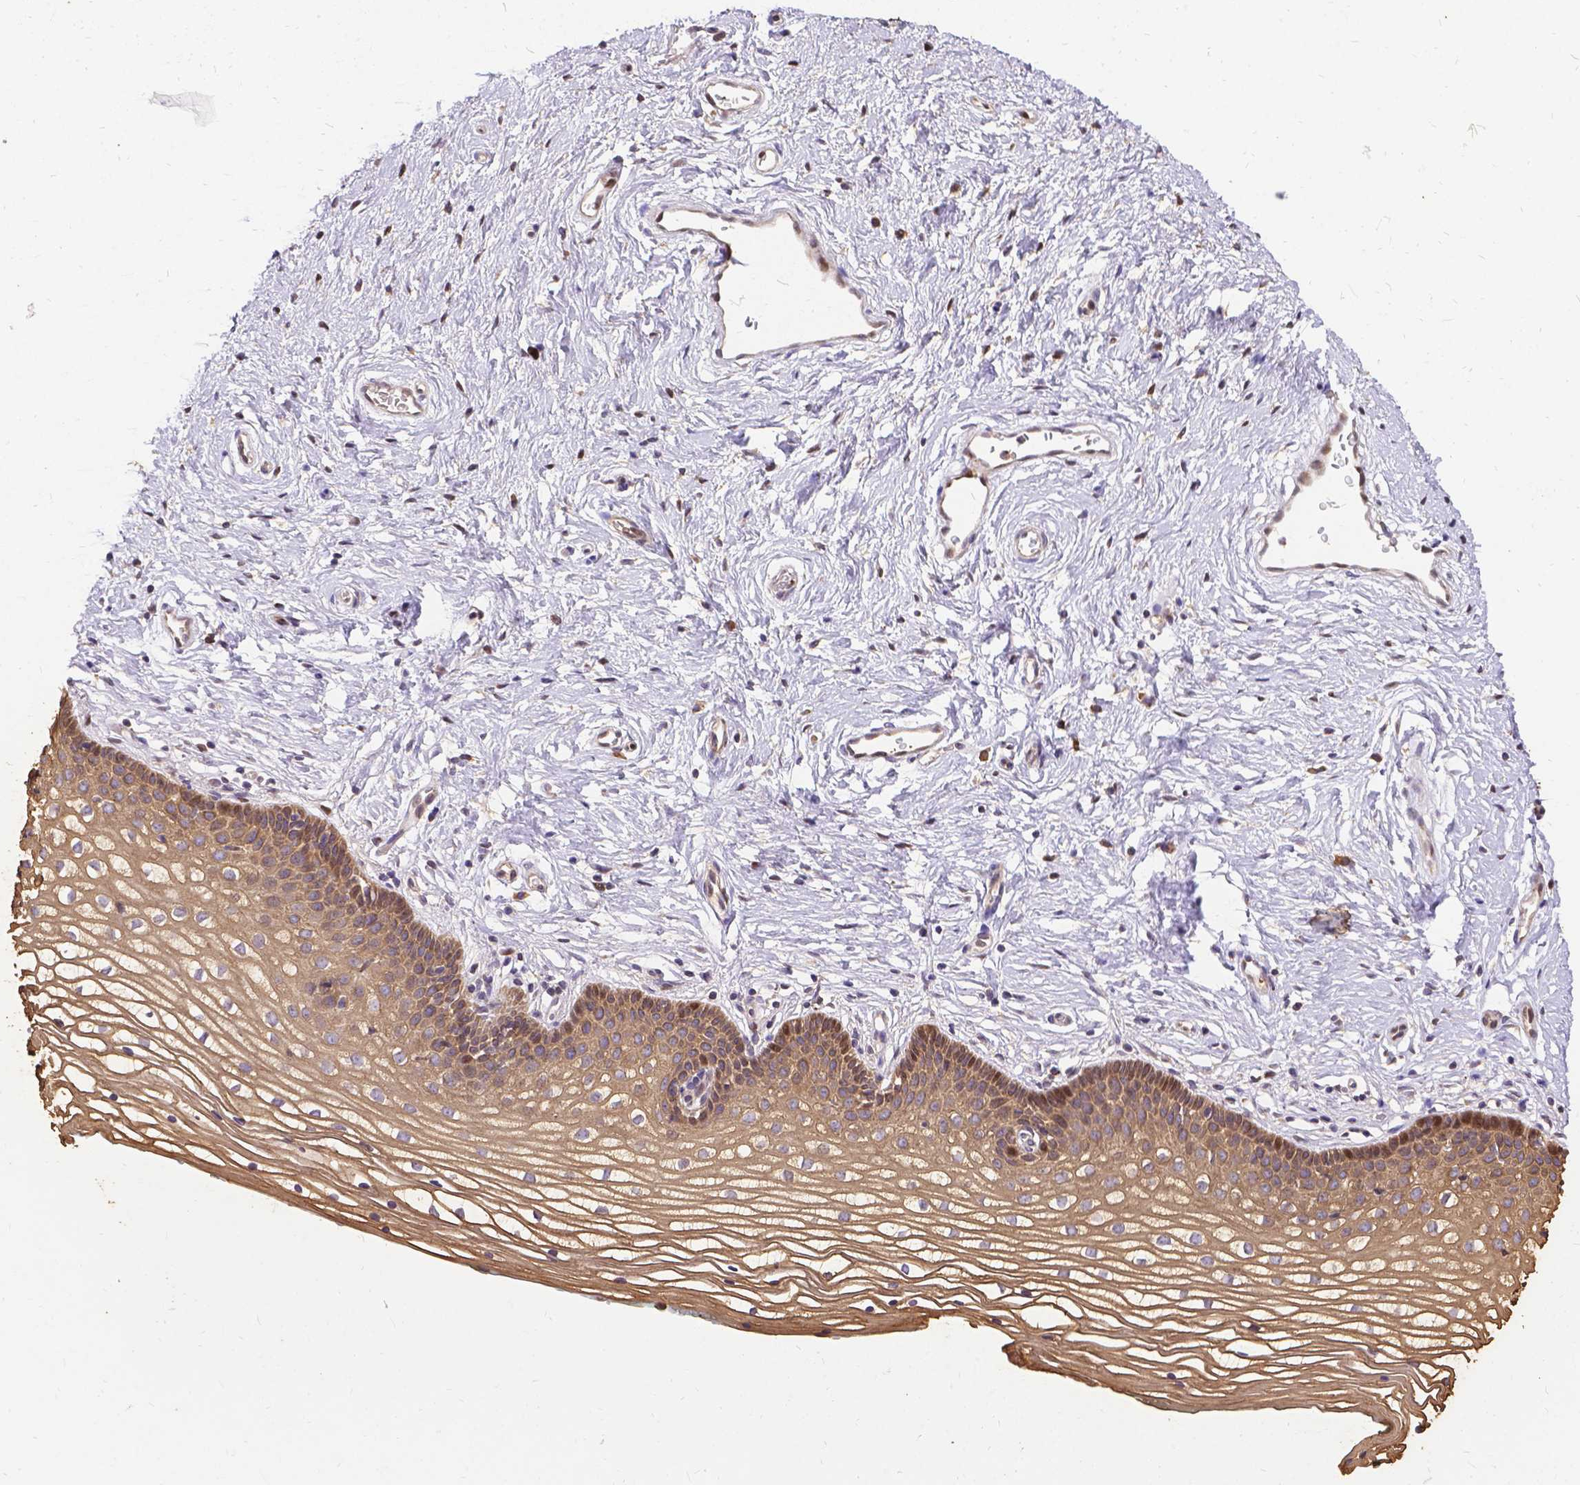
{"staining": {"intensity": "weak", "quantity": ">75%", "location": "cytoplasmic/membranous"}, "tissue": "vagina", "cell_type": "Squamous epithelial cells", "image_type": "normal", "snomed": [{"axis": "morphology", "description": "Normal tissue, NOS"}, {"axis": "topography", "description": "Vagina"}], "caption": "High-power microscopy captured an immunohistochemistry (IHC) micrograph of normal vagina, revealing weak cytoplasmic/membranous positivity in about >75% of squamous epithelial cells. (Brightfield microscopy of DAB IHC at high magnification).", "gene": "DENND6A", "patient": {"sex": "female", "age": 36}}